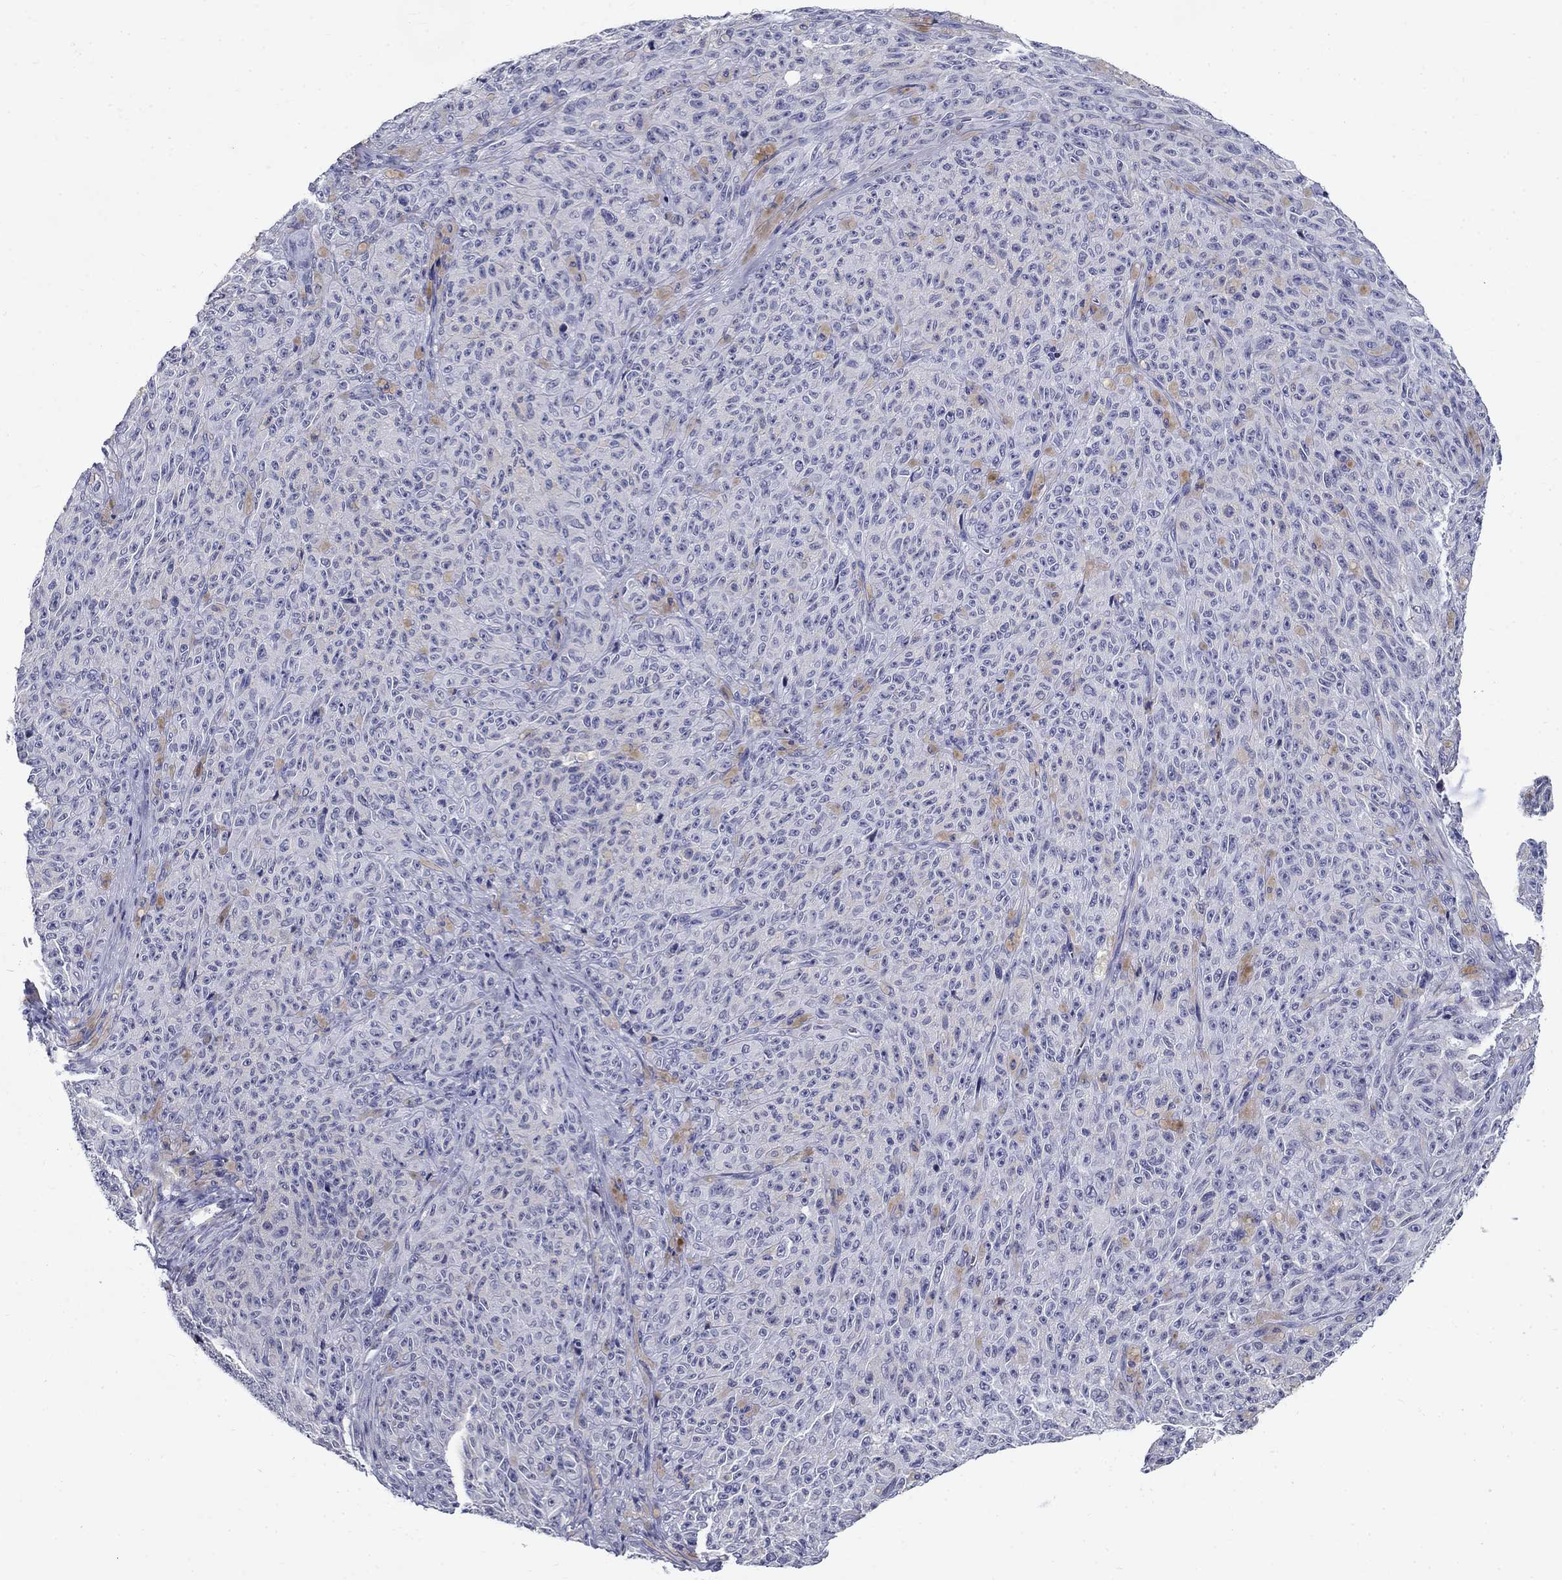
{"staining": {"intensity": "negative", "quantity": "none", "location": "none"}, "tissue": "melanoma", "cell_type": "Tumor cells", "image_type": "cancer", "snomed": [{"axis": "morphology", "description": "Malignant melanoma, NOS"}, {"axis": "topography", "description": "Skin"}], "caption": "Tumor cells are negative for protein expression in human melanoma. (Brightfield microscopy of DAB (3,3'-diaminobenzidine) IHC at high magnification).", "gene": "C4orf19", "patient": {"sex": "female", "age": 82}}